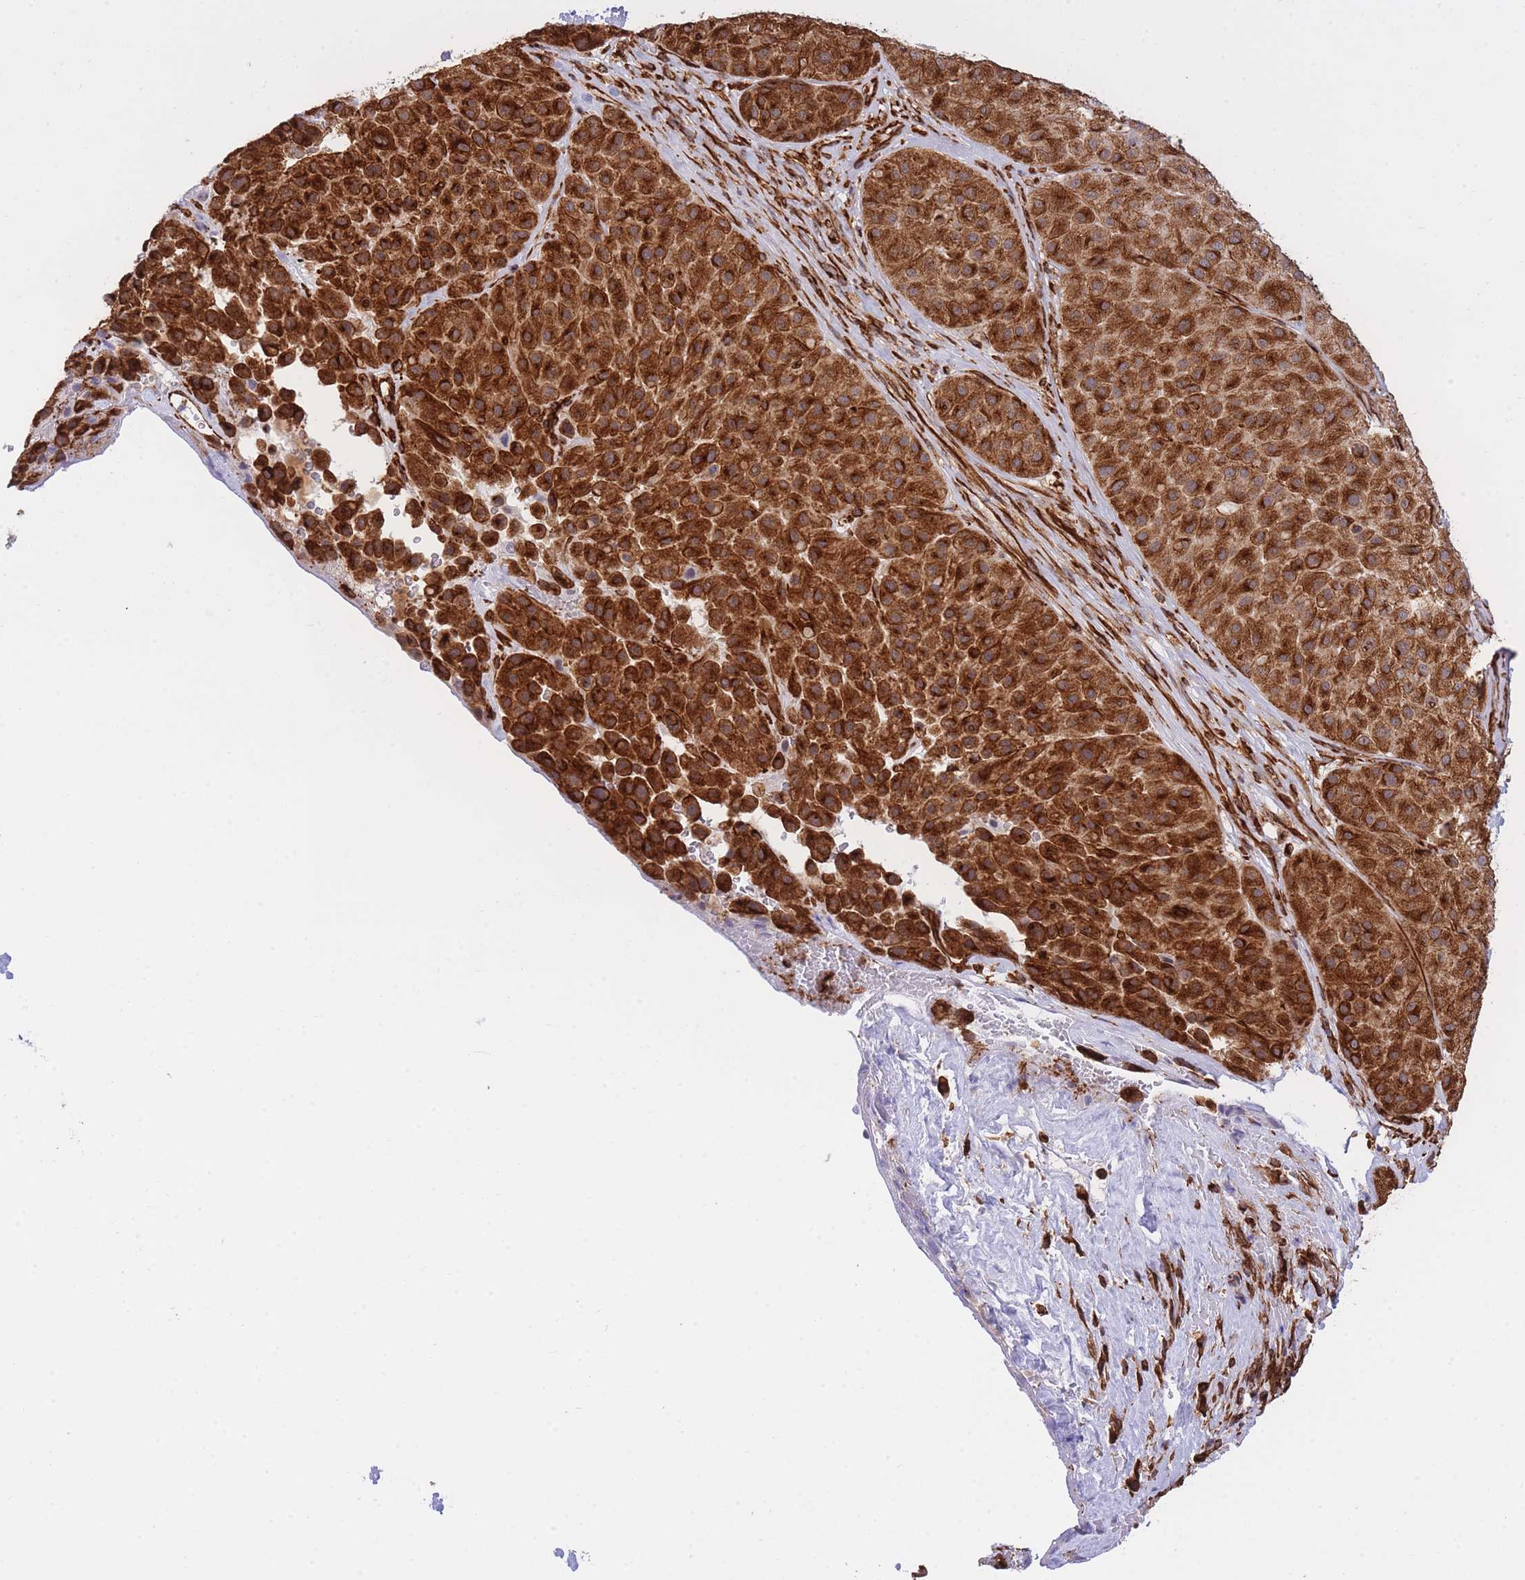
{"staining": {"intensity": "strong", "quantity": ">75%", "location": "cytoplasmic/membranous"}, "tissue": "melanoma", "cell_type": "Tumor cells", "image_type": "cancer", "snomed": [{"axis": "morphology", "description": "Malignant melanoma, Metastatic site"}, {"axis": "topography", "description": "Smooth muscle"}], "caption": "DAB immunohistochemical staining of human melanoma reveals strong cytoplasmic/membranous protein expression in approximately >75% of tumor cells. Nuclei are stained in blue.", "gene": "EXOSC8", "patient": {"sex": "male", "age": 41}}